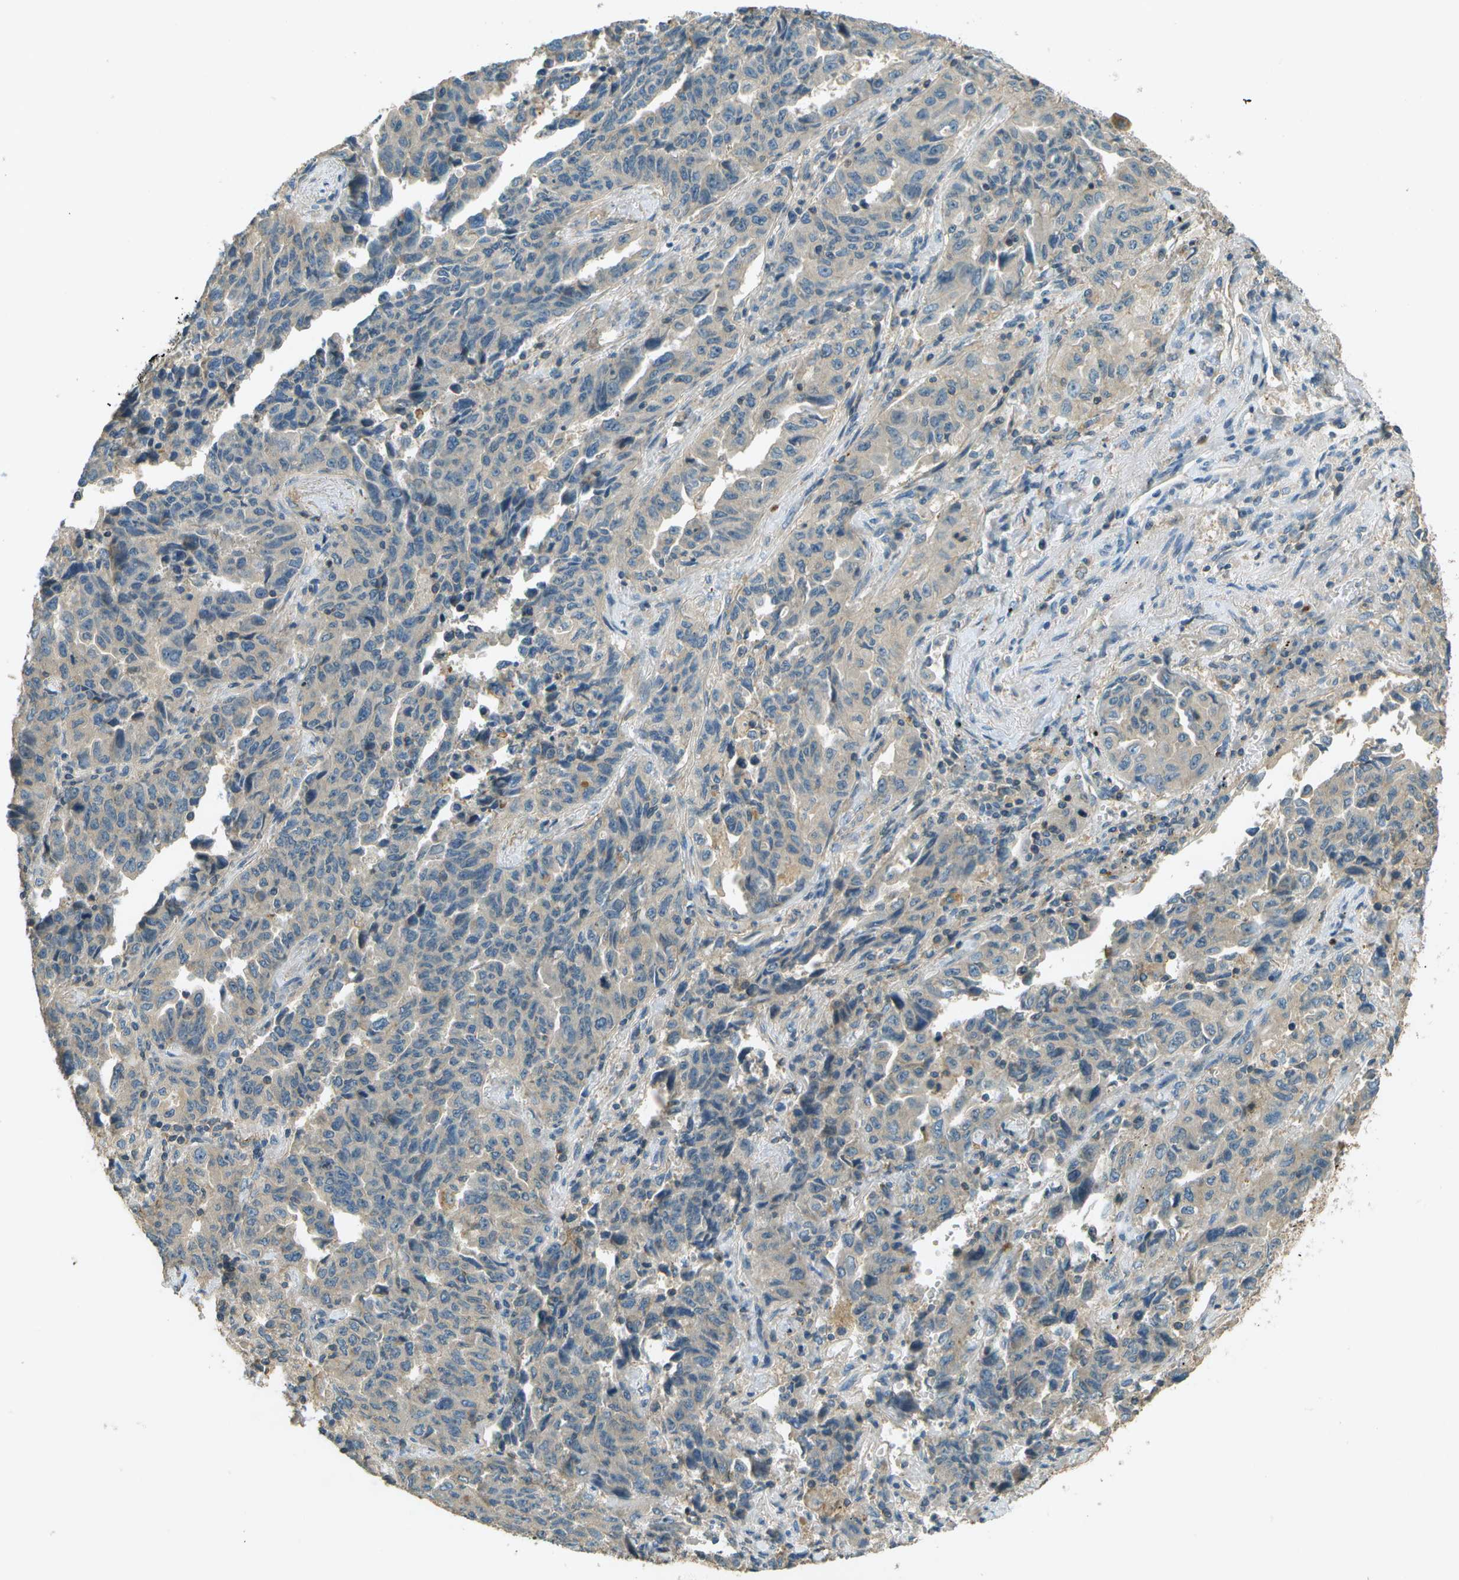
{"staining": {"intensity": "negative", "quantity": "none", "location": "none"}, "tissue": "lung cancer", "cell_type": "Tumor cells", "image_type": "cancer", "snomed": [{"axis": "morphology", "description": "Adenocarcinoma, NOS"}, {"axis": "topography", "description": "Lung"}], "caption": "High magnification brightfield microscopy of lung cancer stained with DAB (3,3'-diaminobenzidine) (brown) and counterstained with hematoxylin (blue): tumor cells show no significant expression.", "gene": "NUDT4", "patient": {"sex": "female", "age": 51}}